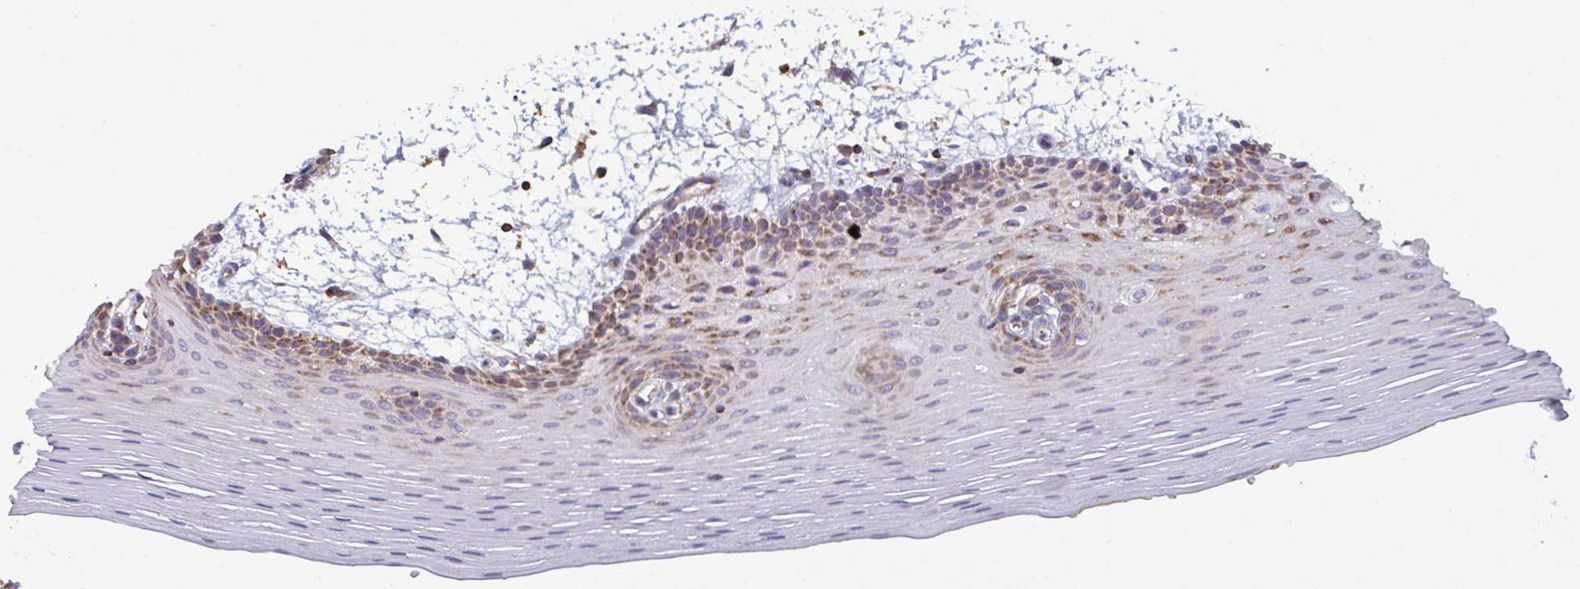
{"staining": {"intensity": "moderate", "quantity": "25%-75%", "location": "cytoplasmic/membranous"}, "tissue": "oral mucosa", "cell_type": "Squamous epithelial cells", "image_type": "normal", "snomed": [{"axis": "morphology", "description": "Normal tissue, NOS"}, {"axis": "topography", "description": "Oral tissue"}], "caption": "Oral mucosa stained with a brown dye shows moderate cytoplasmic/membranous positive positivity in about 25%-75% of squamous epithelial cells.", "gene": "MICOS10", "patient": {"sex": "female", "age": 81}}